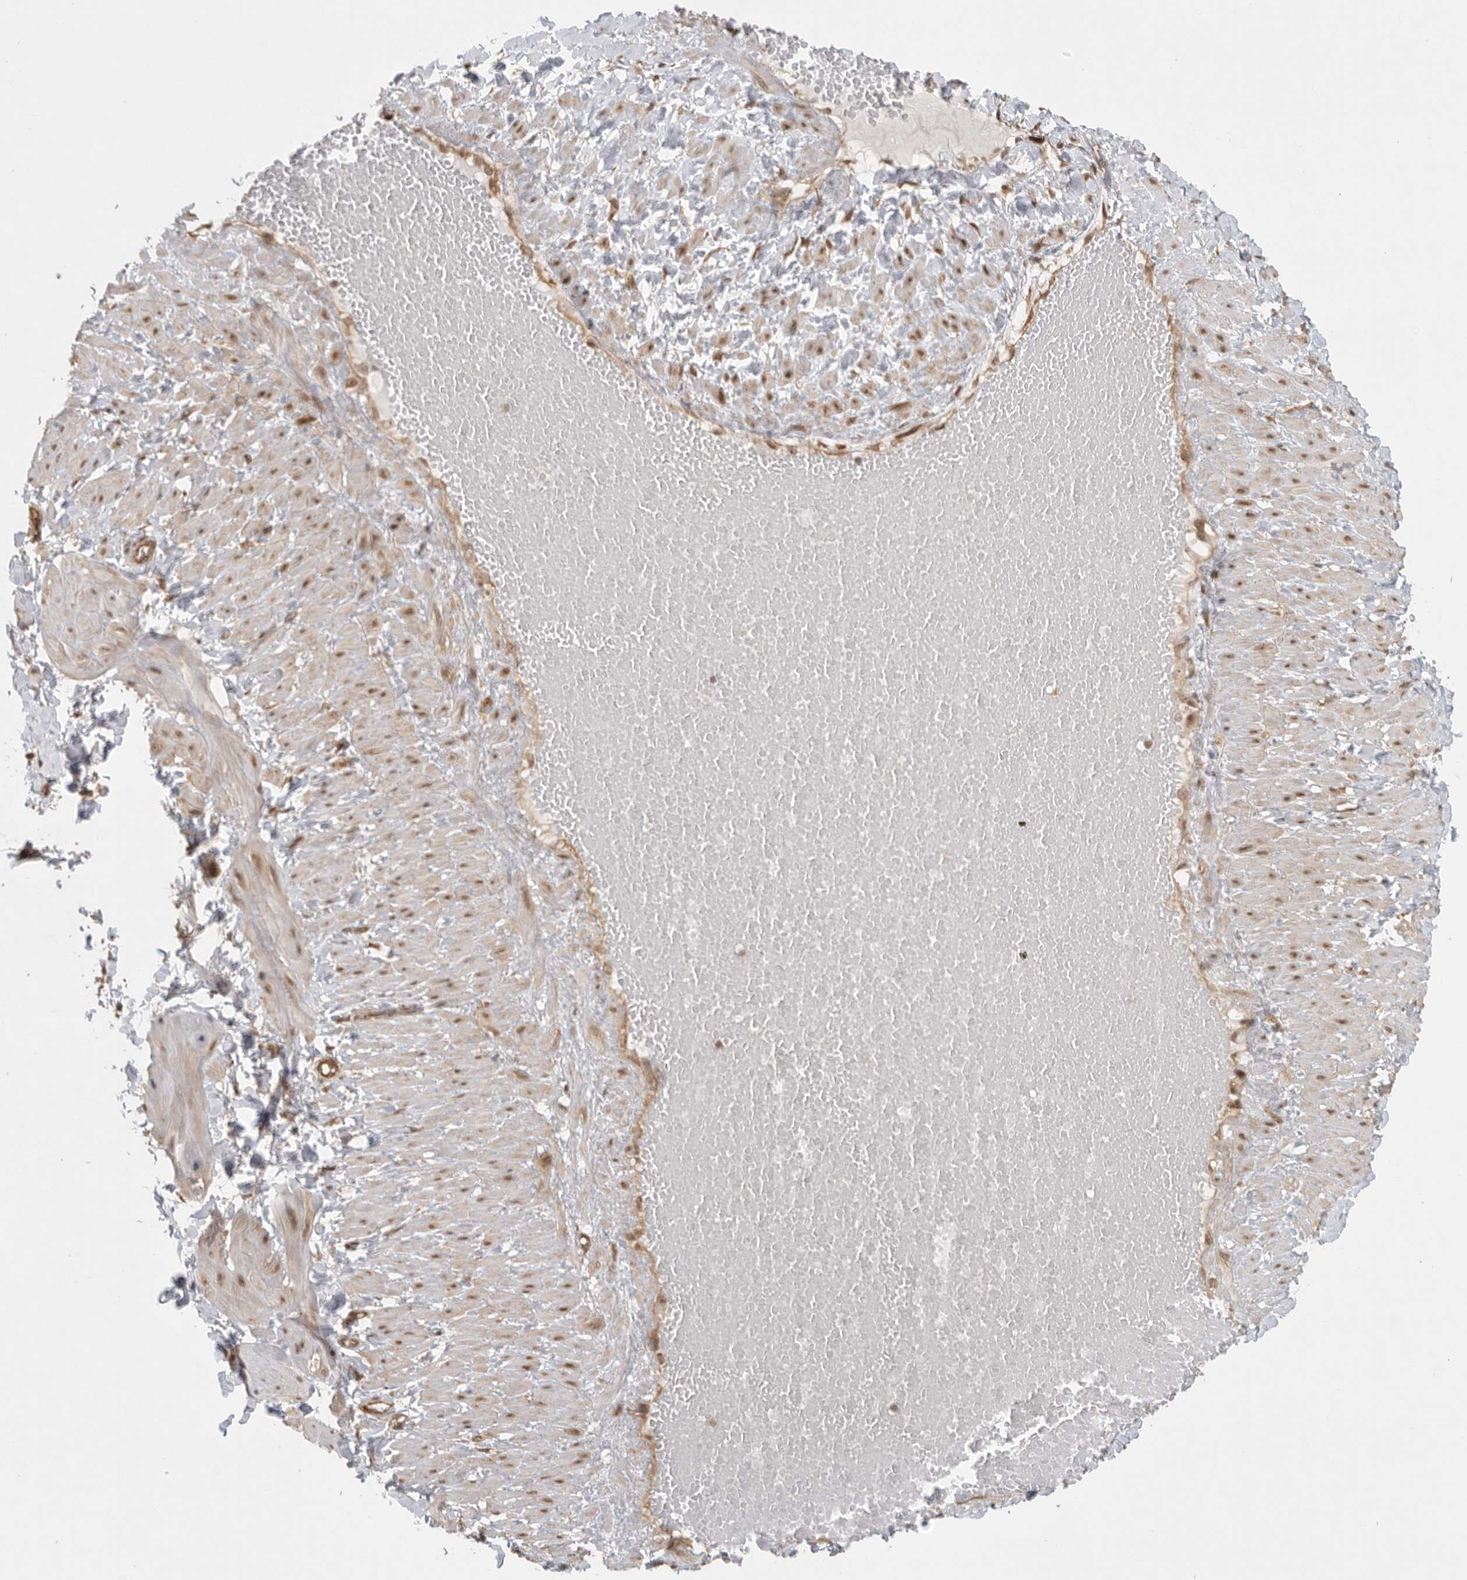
{"staining": {"intensity": "moderate", "quantity": ">75%", "location": "cytoplasmic/membranous,nuclear"}, "tissue": "soft tissue", "cell_type": "Fibroblasts", "image_type": "normal", "snomed": [{"axis": "morphology", "description": "Normal tissue, NOS"}, {"axis": "topography", "description": "Adipose tissue"}, {"axis": "topography", "description": "Vascular tissue"}, {"axis": "topography", "description": "Peripheral nerve tissue"}], "caption": "A micrograph showing moderate cytoplasmic/membranous,nuclear staining in about >75% of fibroblasts in normal soft tissue, as visualized by brown immunohistochemical staining.", "gene": "VPS50", "patient": {"sex": "male", "age": 25}}